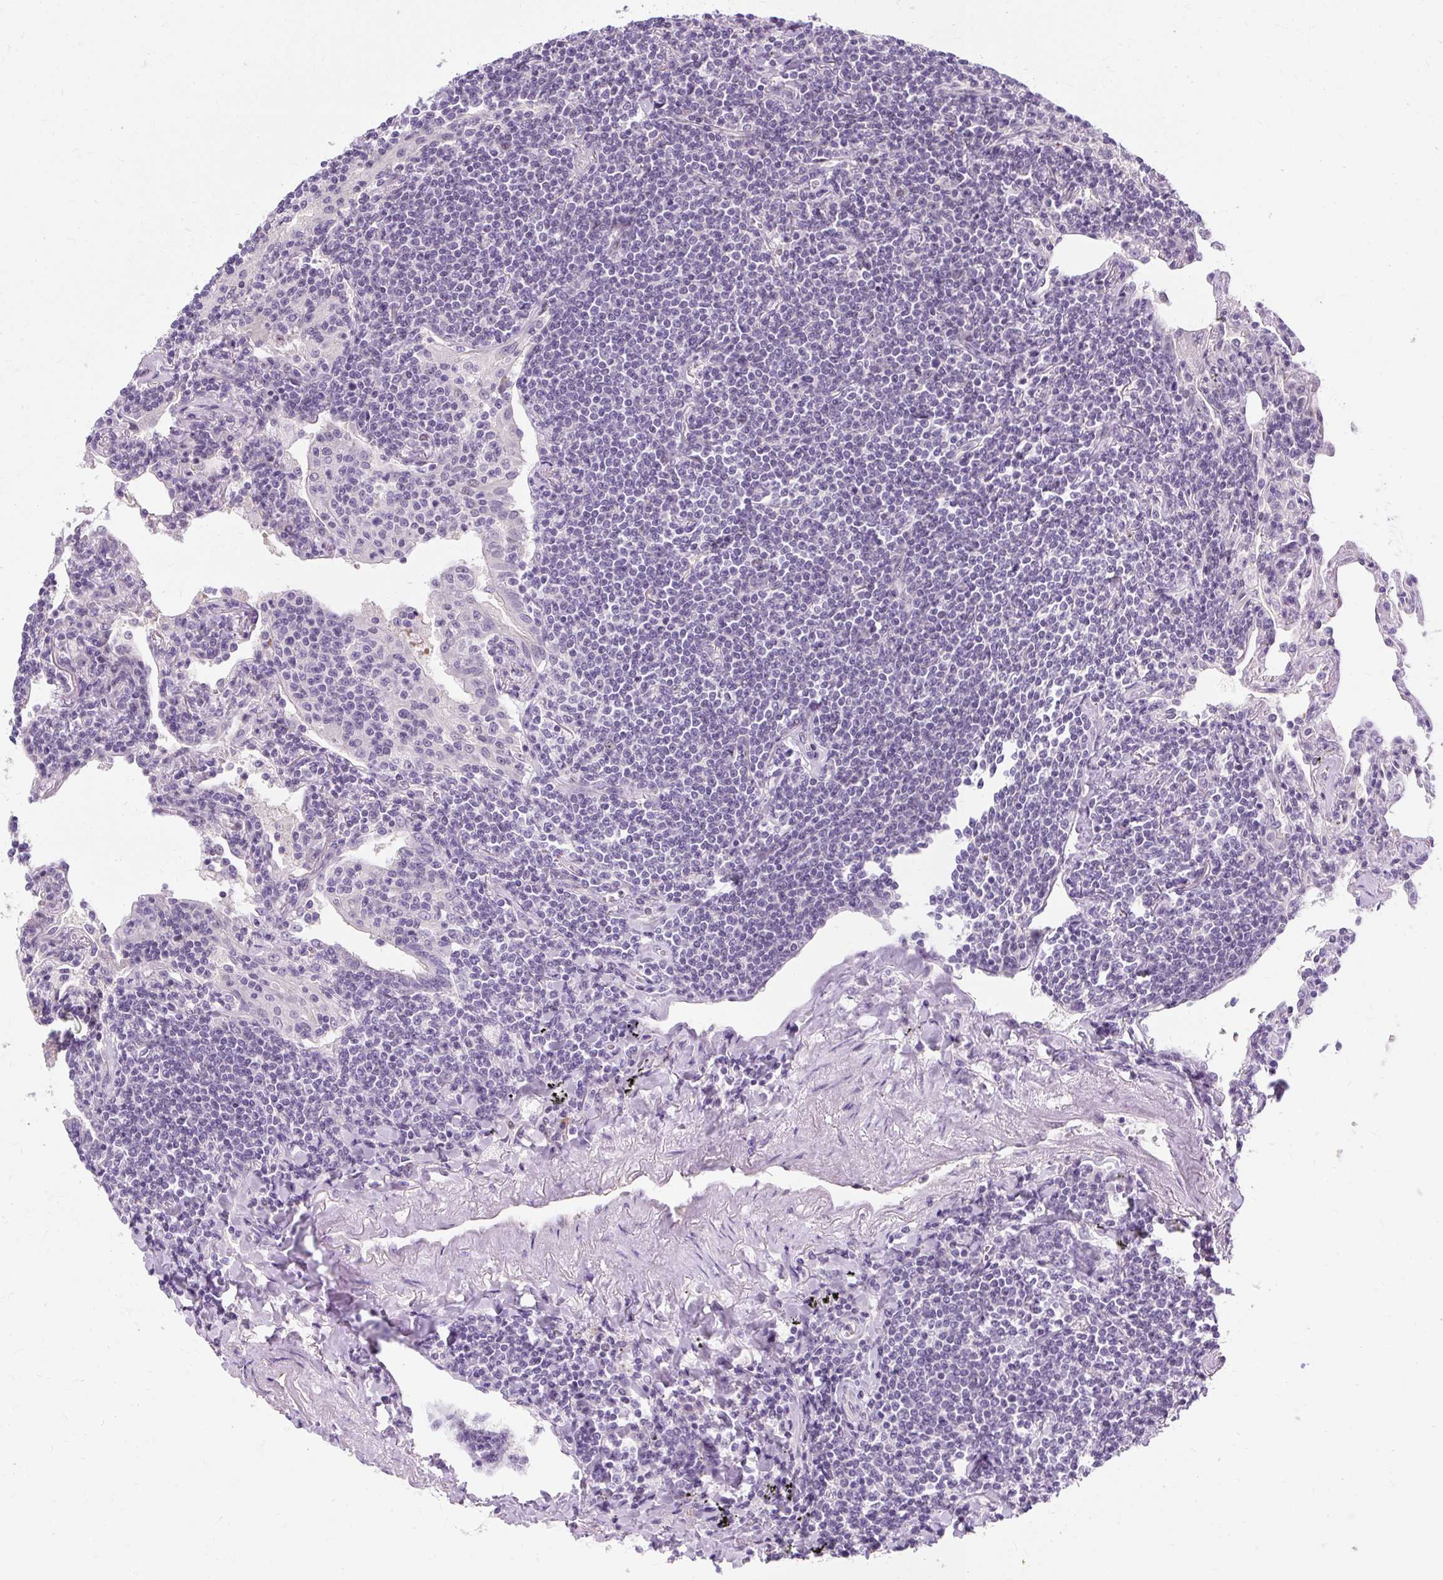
{"staining": {"intensity": "negative", "quantity": "none", "location": "none"}, "tissue": "lymphoma", "cell_type": "Tumor cells", "image_type": "cancer", "snomed": [{"axis": "morphology", "description": "Malignant lymphoma, non-Hodgkin's type, Low grade"}, {"axis": "topography", "description": "Lung"}], "caption": "Protein analysis of low-grade malignant lymphoma, non-Hodgkin's type reveals no significant staining in tumor cells.", "gene": "RYBP", "patient": {"sex": "female", "age": 71}}